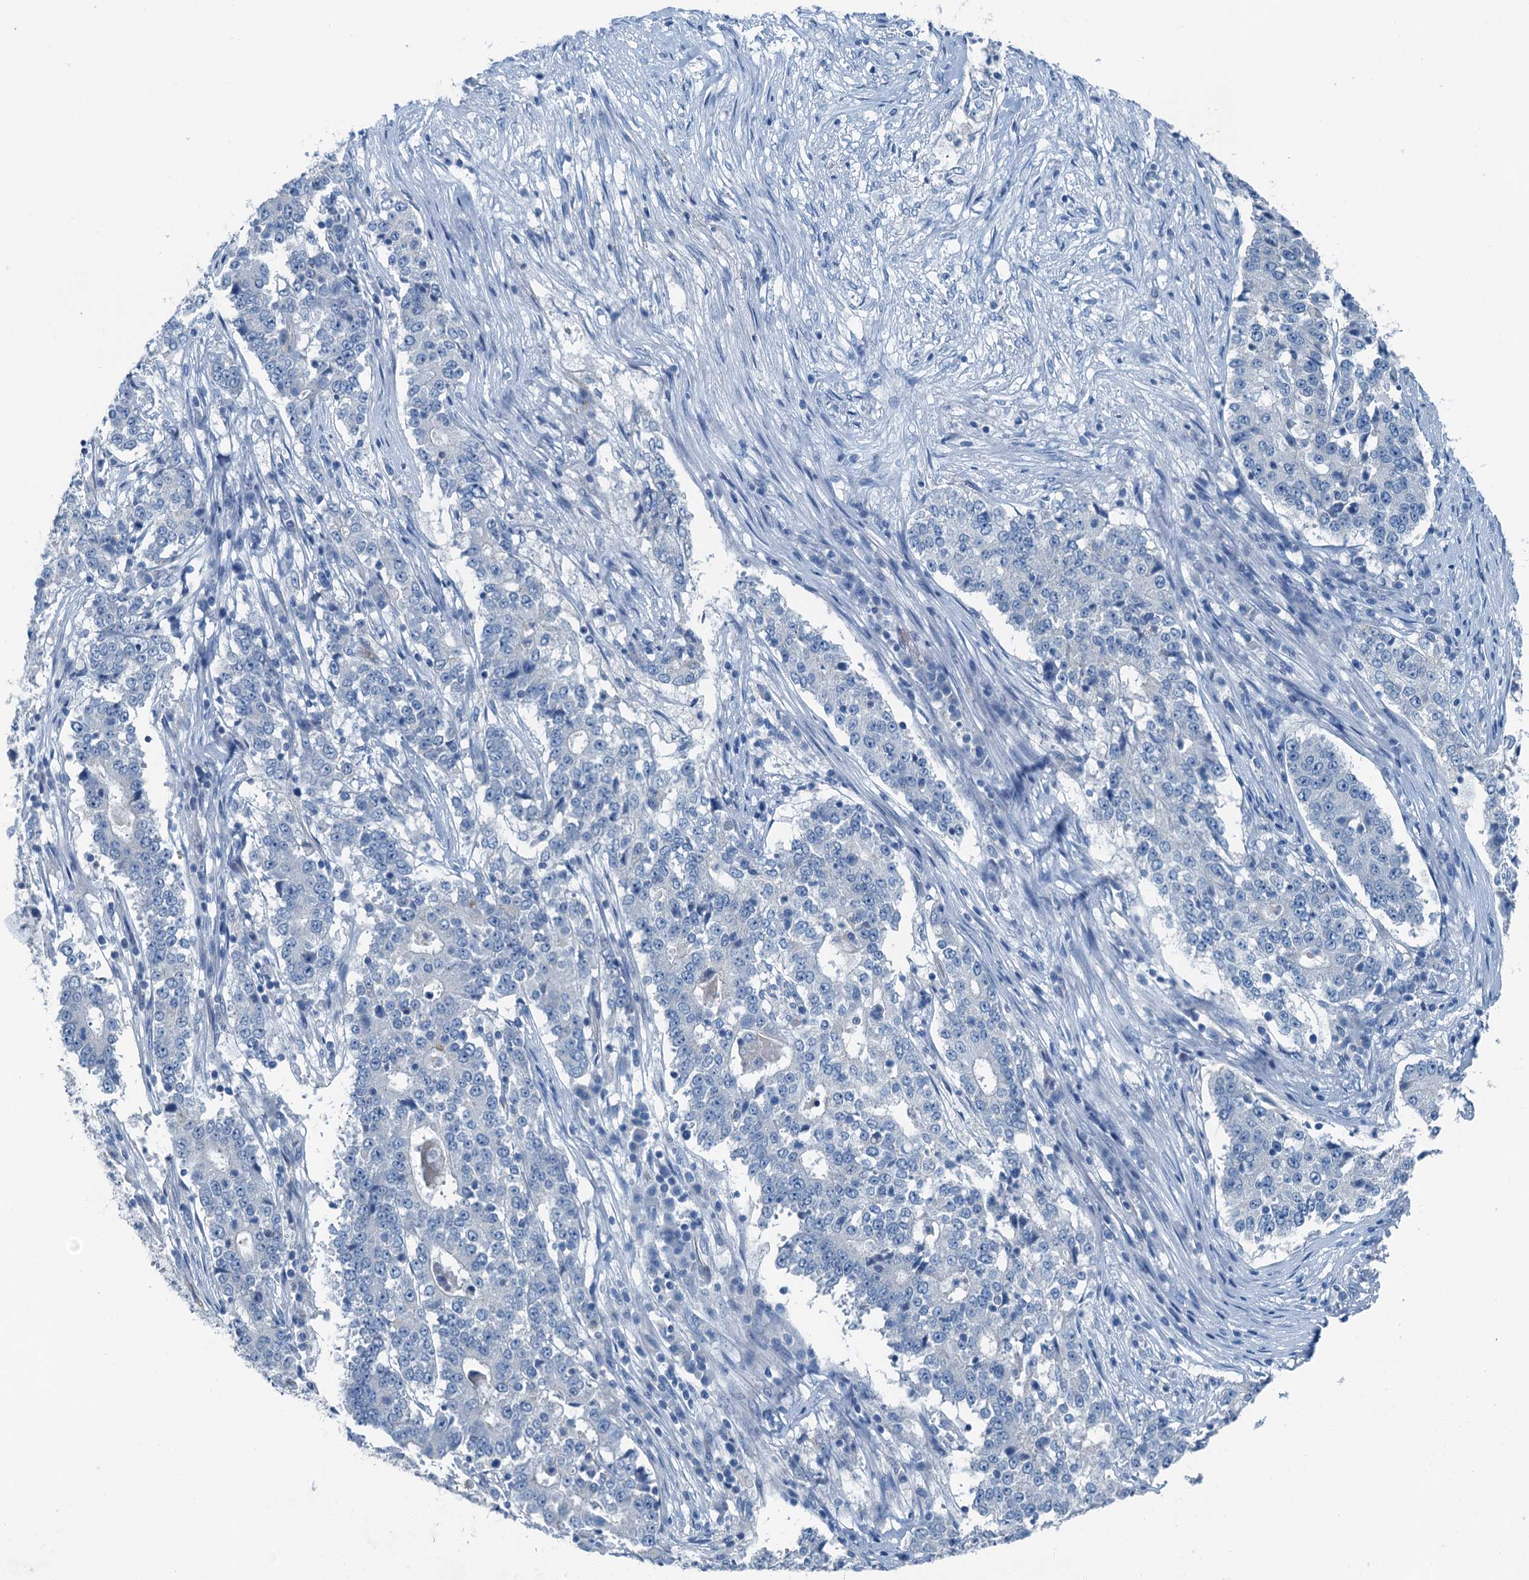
{"staining": {"intensity": "negative", "quantity": "none", "location": "none"}, "tissue": "stomach cancer", "cell_type": "Tumor cells", "image_type": "cancer", "snomed": [{"axis": "morphology", "description": "Adenocarcinoma, NOS"}, {"axis": "topography", "description": "Stomach"}], "caption": "Immunohistochemistry image of neoplastic tissue: human adenocarcinoma (stomach) stained with DAB (3,3'-diaminobenzidine) displays no significant protein expression in tumor cells. (DAB immunohistochemistry (IHC) with hematoxylin counter stain).", "gene": "GFOD2", "patient": {"sex": "male", "age": 59}}